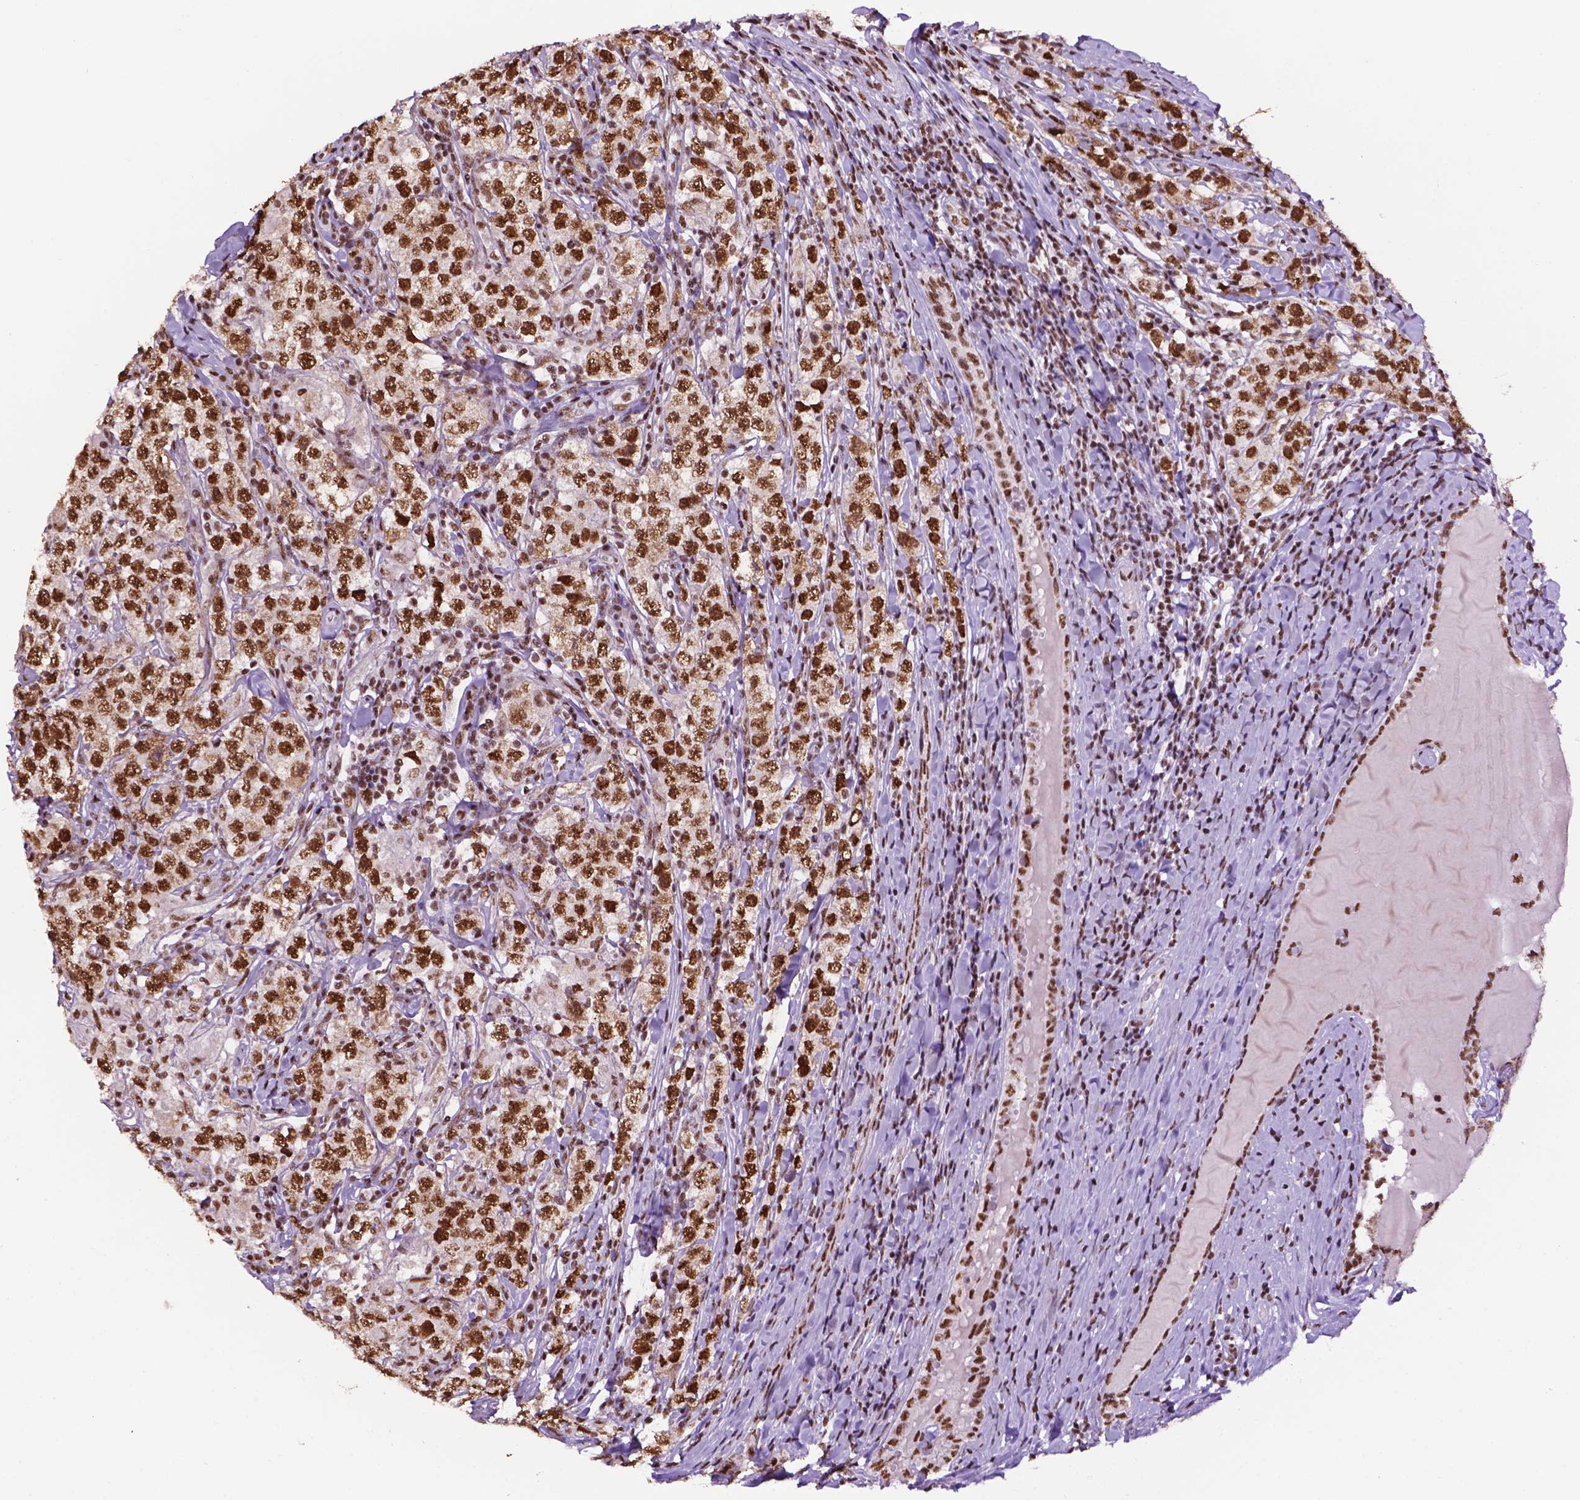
{"staining": {"intensity": "strong", "quantity": ">75%", "location": "nuclear"}, "tissue": "testis cancer", "cell_type": "Tumor cells", "image_type": "cancer", "snomed": [{"axis": "morphology", "description": "Seminoma, NOS"}, {"axis": "morphology", "description": "Carcinoma, Embryonal, NOS"}, {"axis": "topography", "description": "Testis"}], "caption": "Testis cancer stained with a brown dye shows strong nuclear positive expression in approximately >75% of tumor cells.", "gene": "CCAR2", "patient": {"sex": "male", "age": 41}}